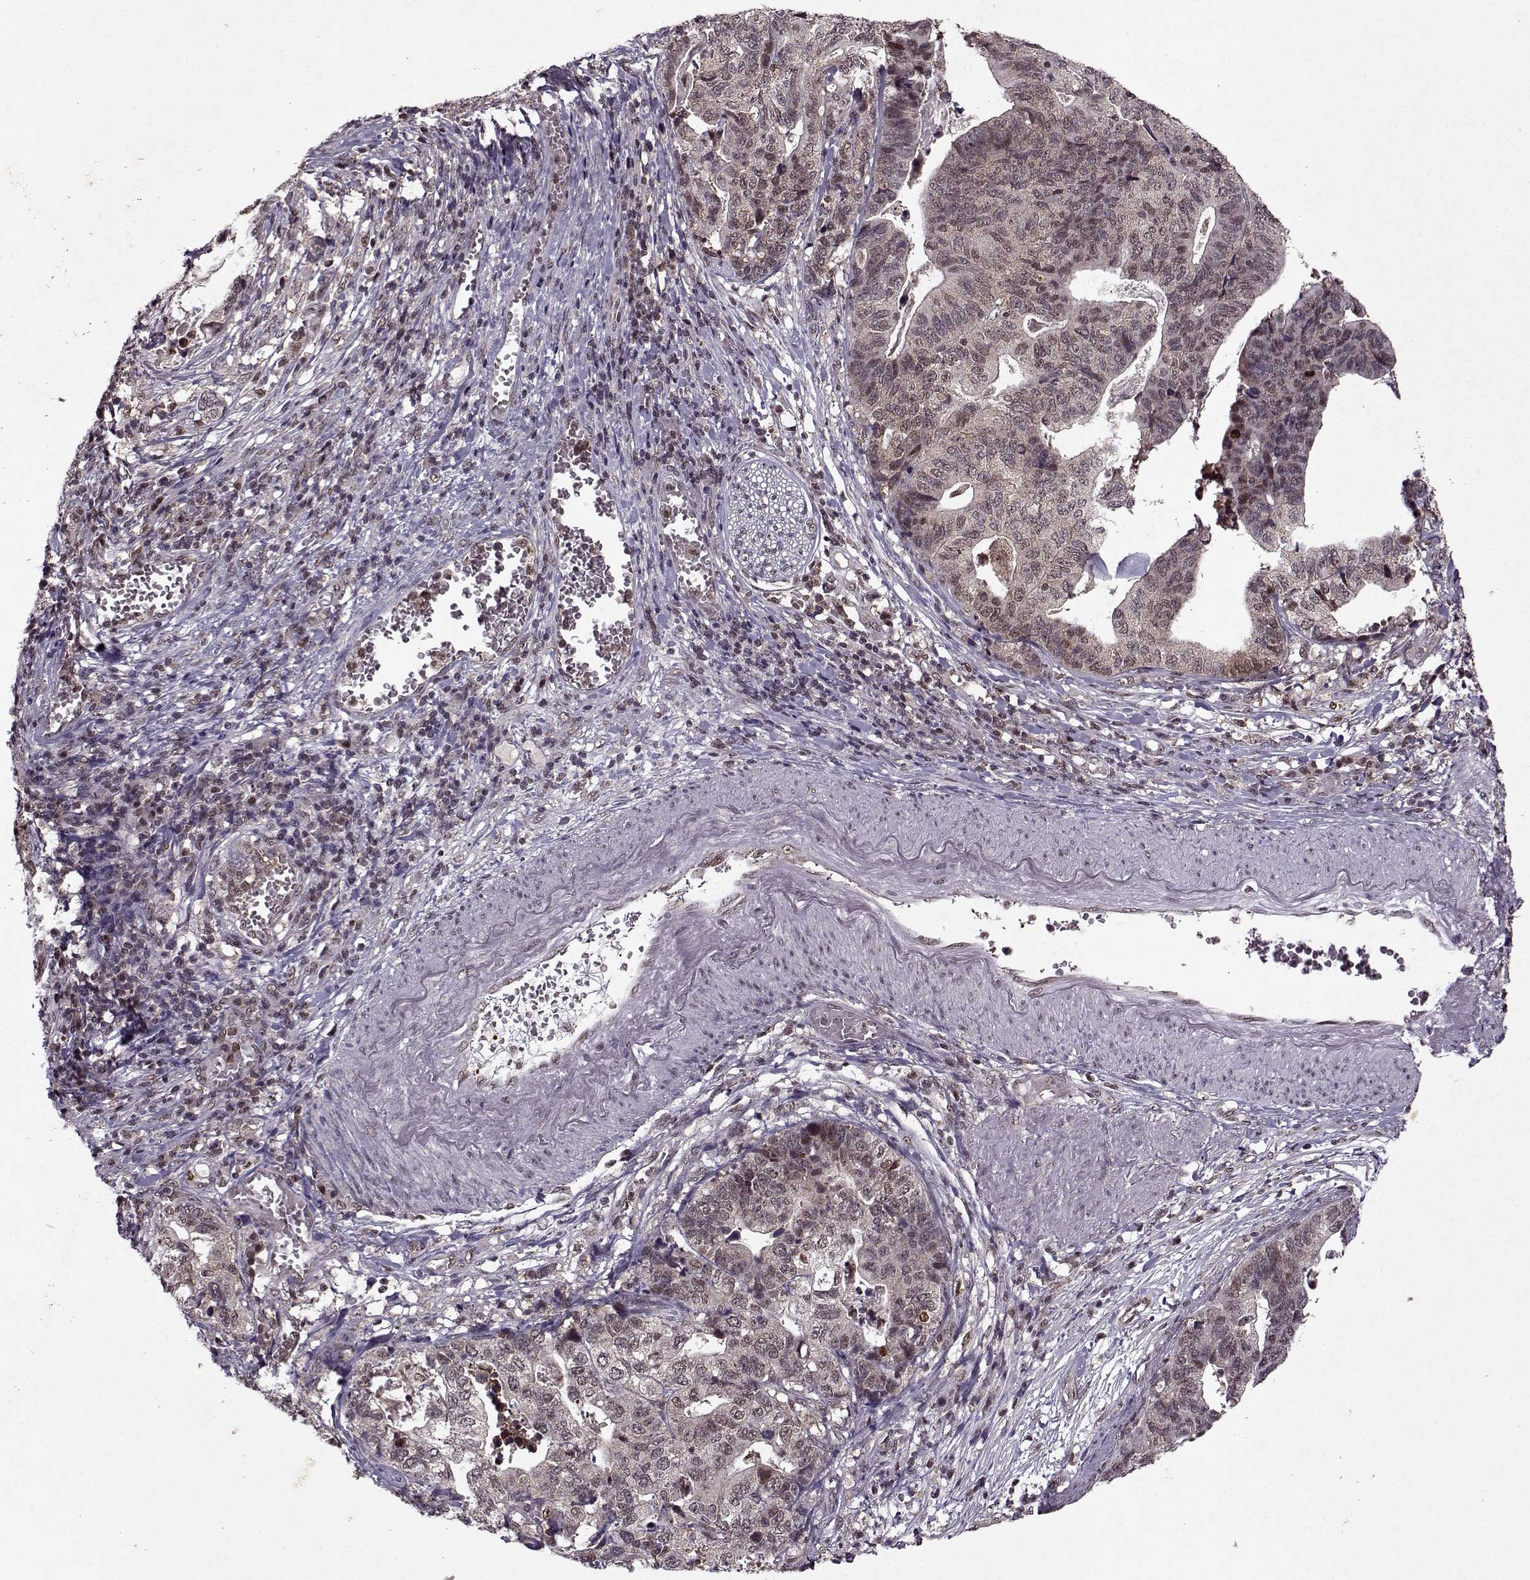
{"staining": {"intensity": "weak", "quantity": ">75%", "location": "nuclear"}, "tissue": "stomach cancer", "cell_type": "Tumor cells", "image_type": "cancer", "snomed": [{"axis": "morphology", "description": "Adenocarcinoma, NOS"}, {"axis": "topography", "description": "Stomach, upper"}], "caption": "Immunohistochemical staining of human stomach adenocarcinoma reveals low levels of weak nuclear staining in about >75% of tumor cells. (DAB (3,3'-diaminobenzidine) IHC with brightfield microscopy, high magnification).", "gene": "PSMA7", "patient": {"sex": "female", "age": 67}}